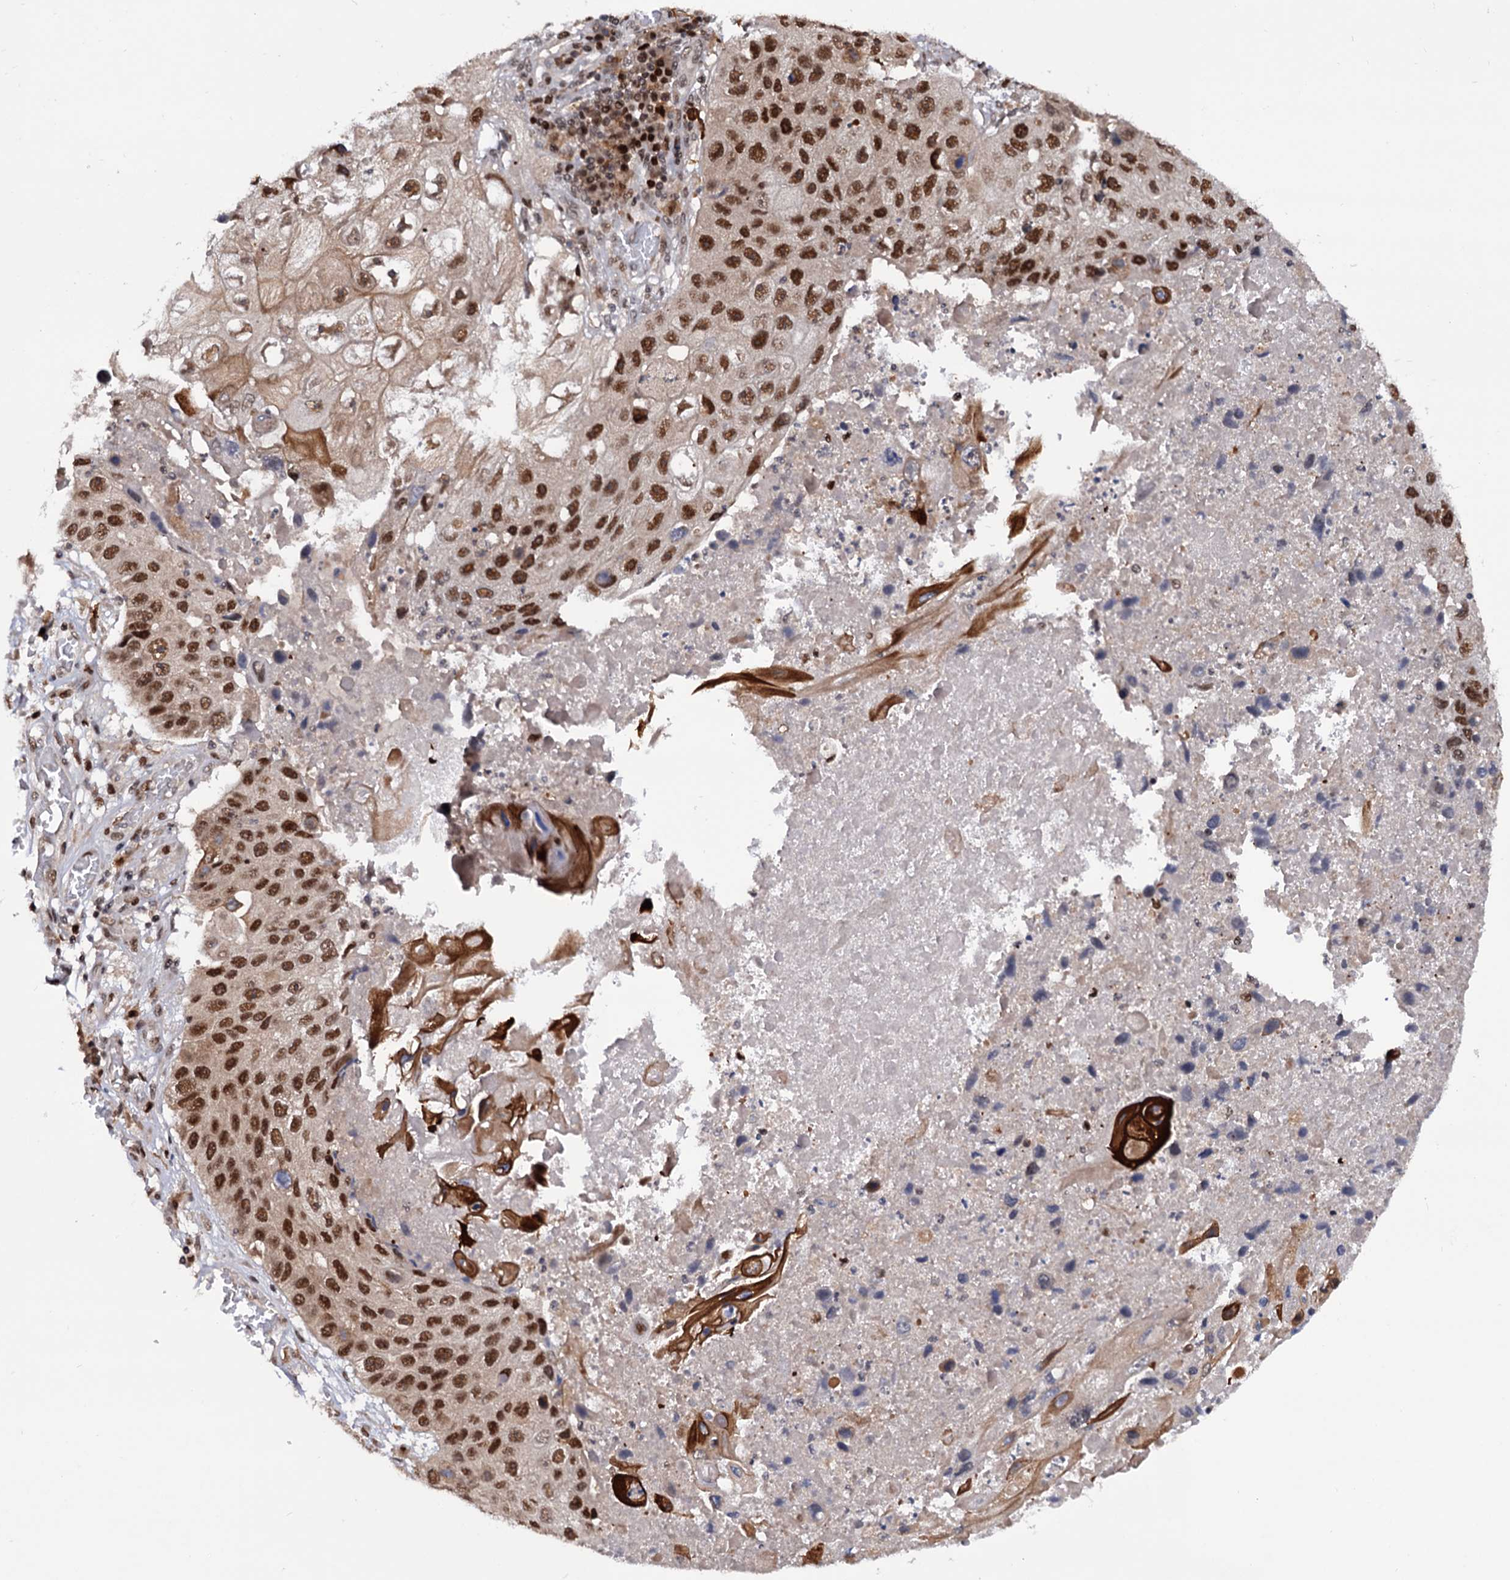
{"staining": {"intensity": "strong", "quantity": ">75%", "location": "nuclear"}, "tissue": "lung cancer", "cell_type": "Tumor cells", "image_type": "cancer", "snomed": [{"axis": "morphology", "description": "Squamous cell carcinoma, NOS"}, {"axis": "topography", "description": "Lung"}], "caption": "Immunohistochemical staining of lung cancer reveals high levels of strong nuclear protein positivity in about >75% of tumor cells. The staining is performed using DAB brown chromogen to label protein expression. The nuclei are counter-stained blue using hematoxylin.", "gene": "RNASEH2B", "patient": {"sex": "male", "age": 61}}